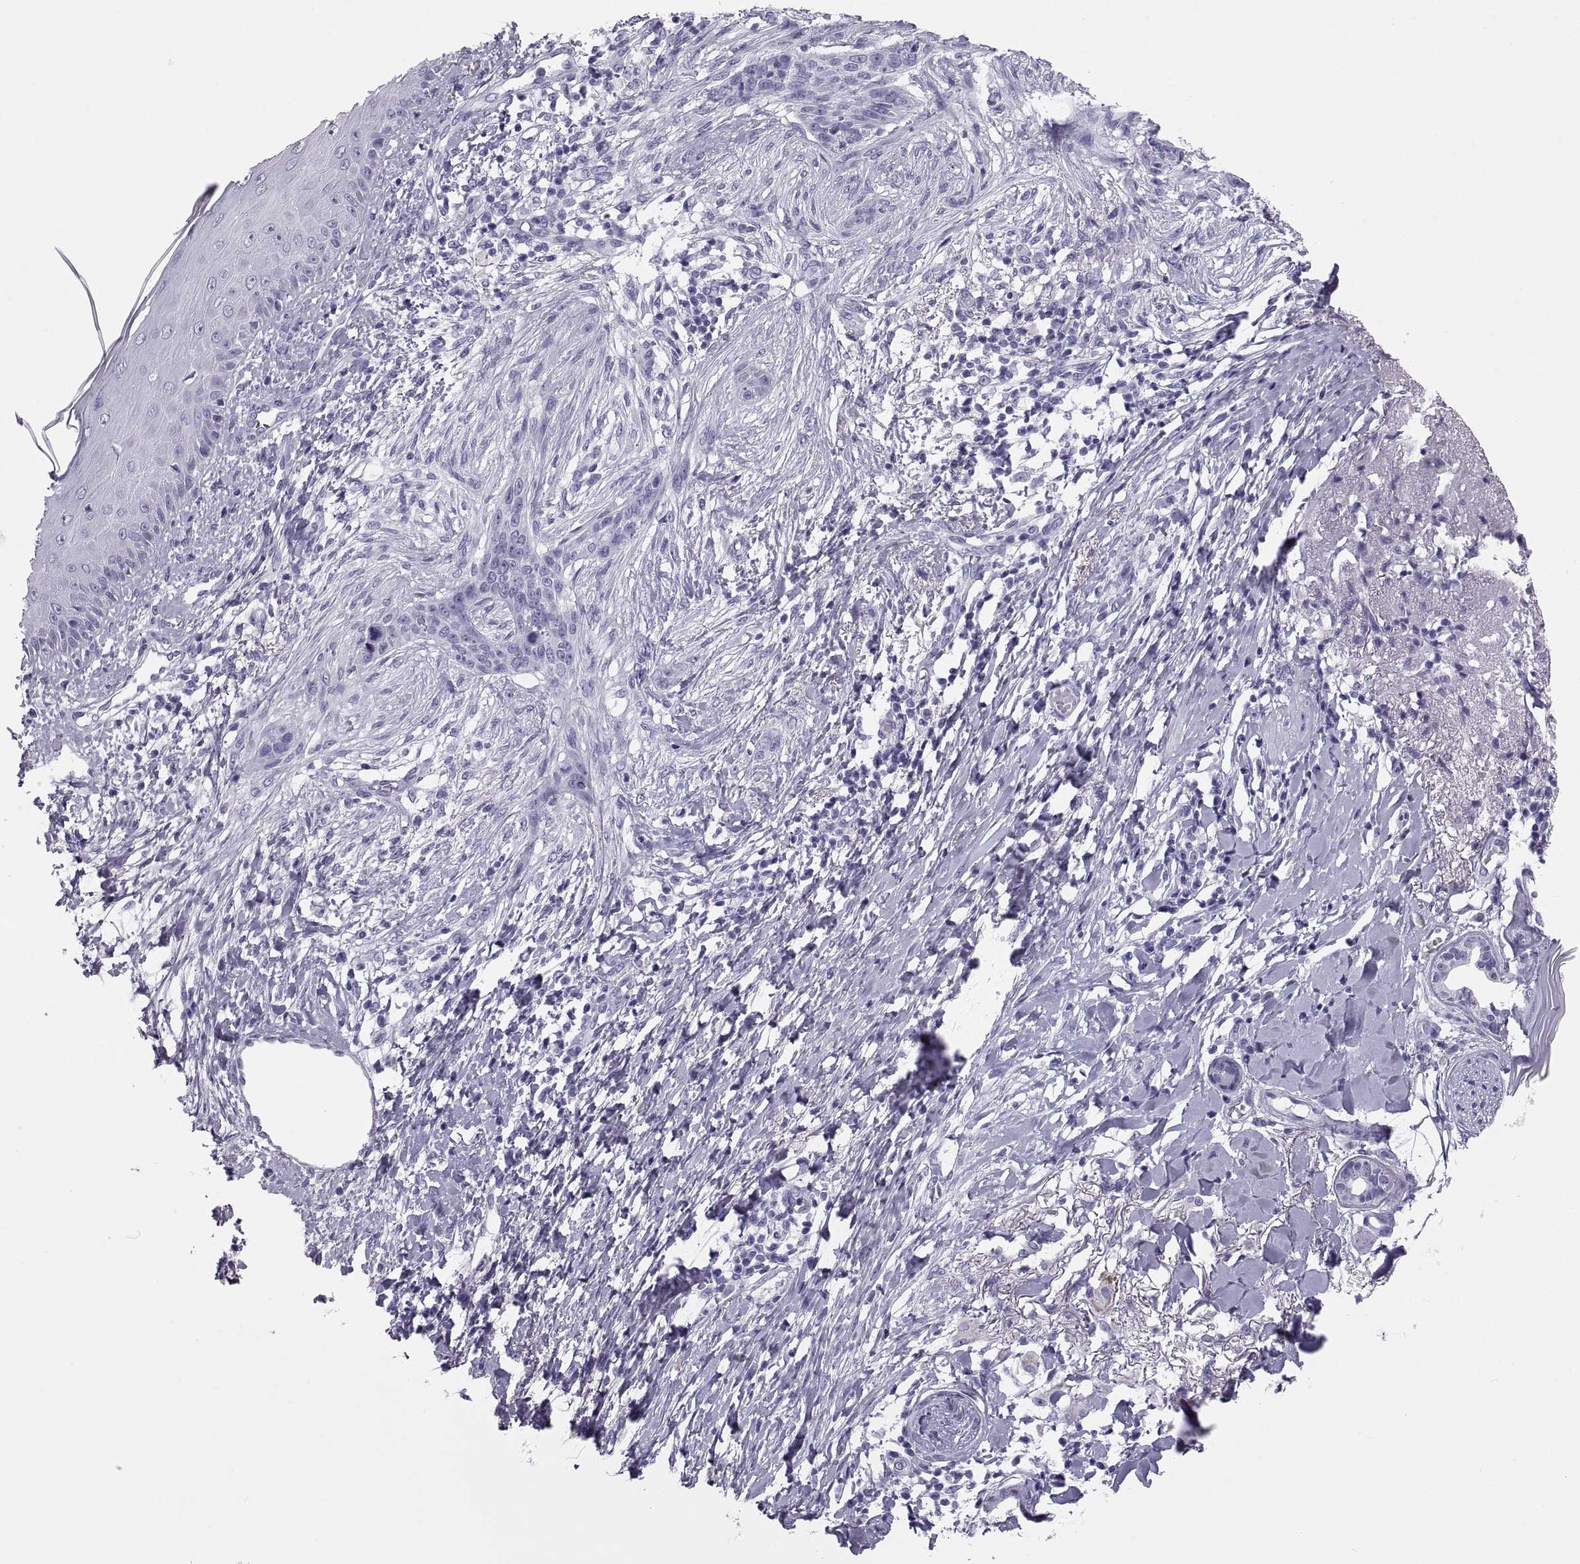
{"staining": {"intensity": "negative", "quantity": "none", "location": "none"}, "tissue": "skin cancer", "cell_type": "Tumor cells", "image_type": "cancer", "snomed": [{"axis": "morphology", "description": "Normal tissue, NOS"}, {"axis": "morphology", "description": "Basal cell carcinoma"}, {"axis": "topography", "description": "Skin"}], "caption": "Micrograph shows no protein staining in tumor cells of skin basal cell carcinoma tissue. The staining is performed using DAB brown chromogen with nuclei counter-stained in using hematoxylin.", "gene": "PAX2", "patient": {"sex": "male", "age": 84}}